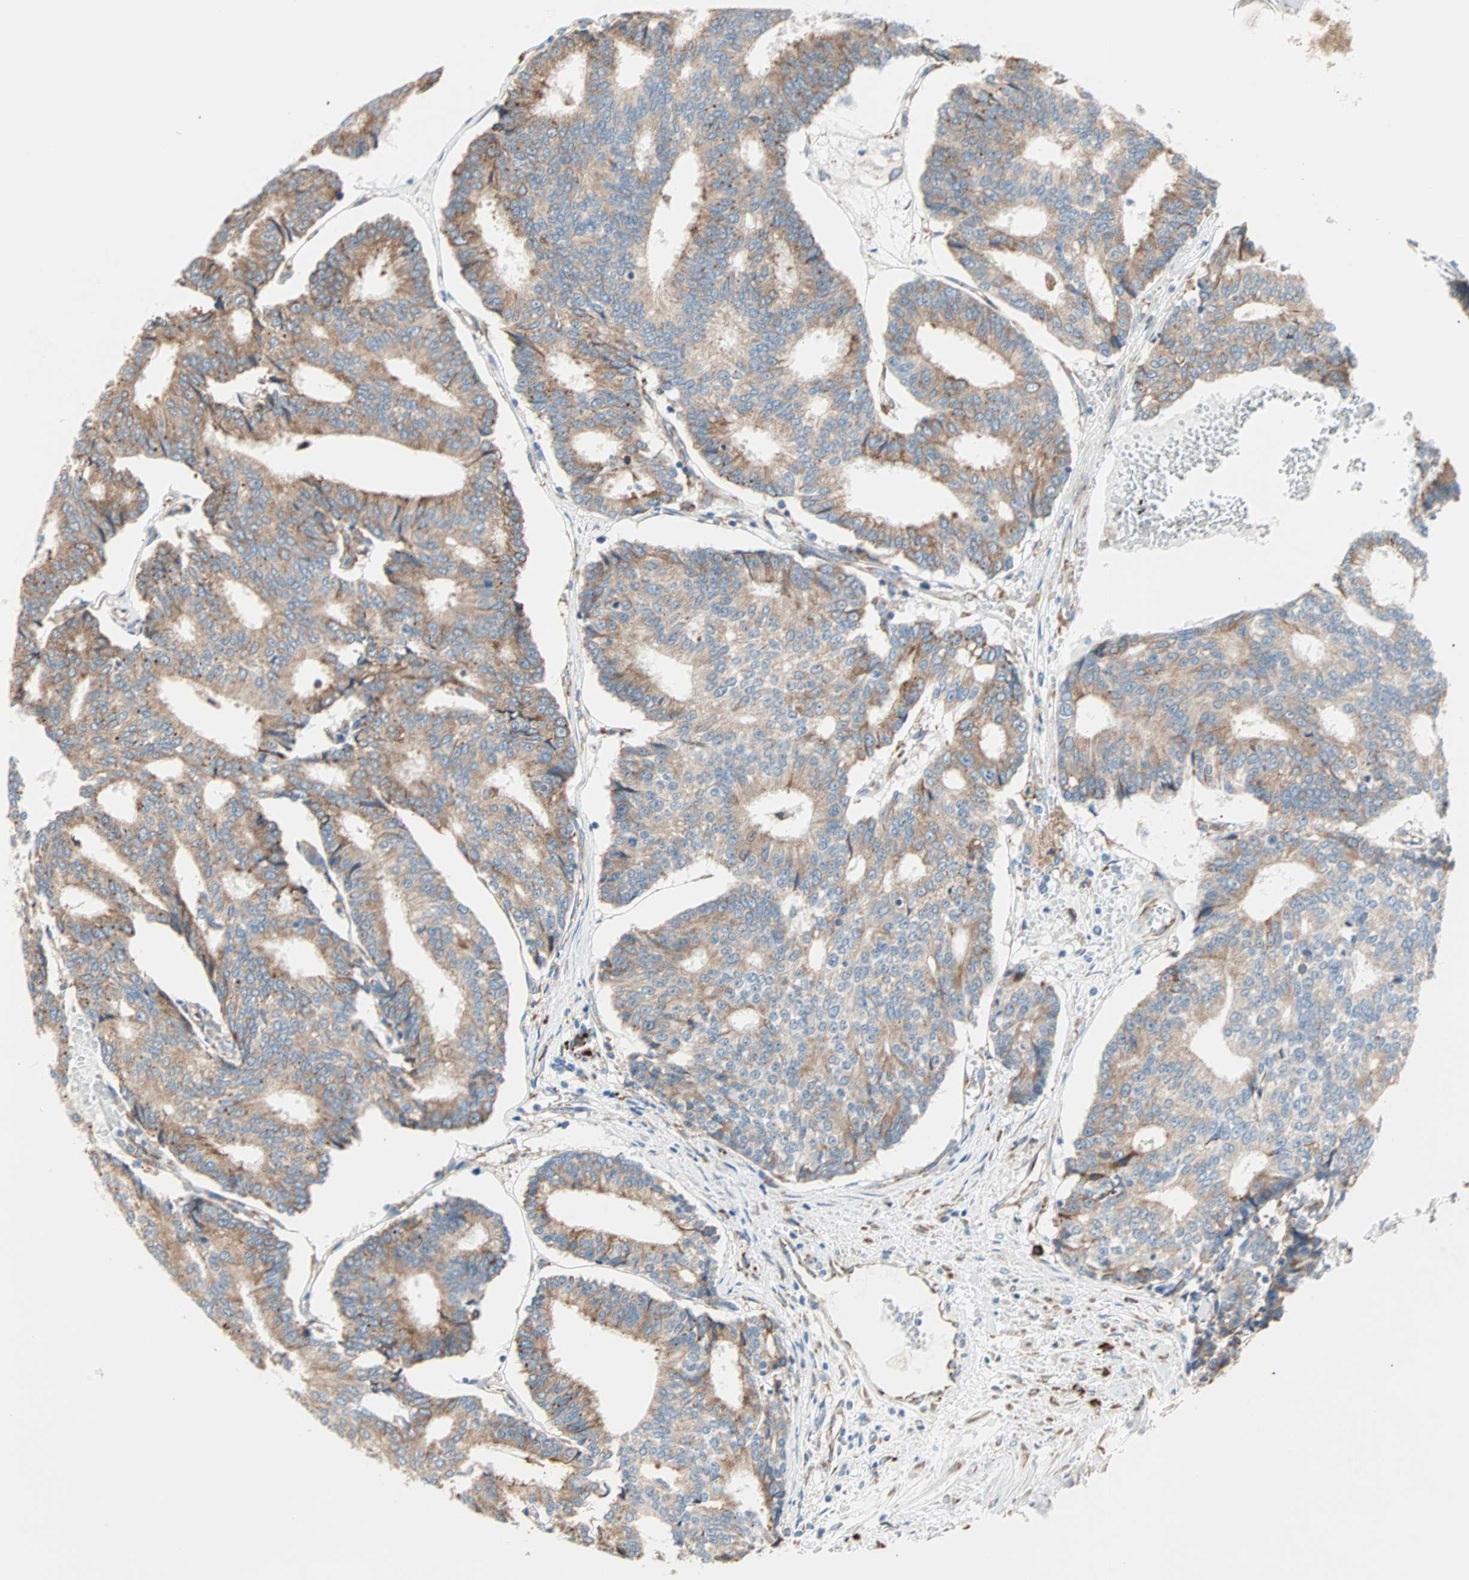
{"staining": {"intensity": "moderate", "quantity": ">75%", "location": "cytoplasmic/membranous"}, "tissue": "prostate cancer", "cell_type": "Tumor cells", "image_type": "cancer", "snomed": [{"axis": "morphology", "description": "Adenocarcinoma, High grade"}, {"axis": "topography", "description": "Prostate"}], "caption": "Immunohistochemistry (IHC) staining of prostate high-grade adenocarcinoma, which demonstrates medium levels of moderate cytoplasmic/membranous positivity in about >75% of tumor cells indicating moderate cytoplasmic/membranous protein staining. The staining was performed using DAB (3,3'-diaminobenzidine) (brown) for protein detection and nuclei were counterstained in hematoxylin (blue).", "gene": "PLCXD1", "patient": {"sex": "male", "age": 55}}